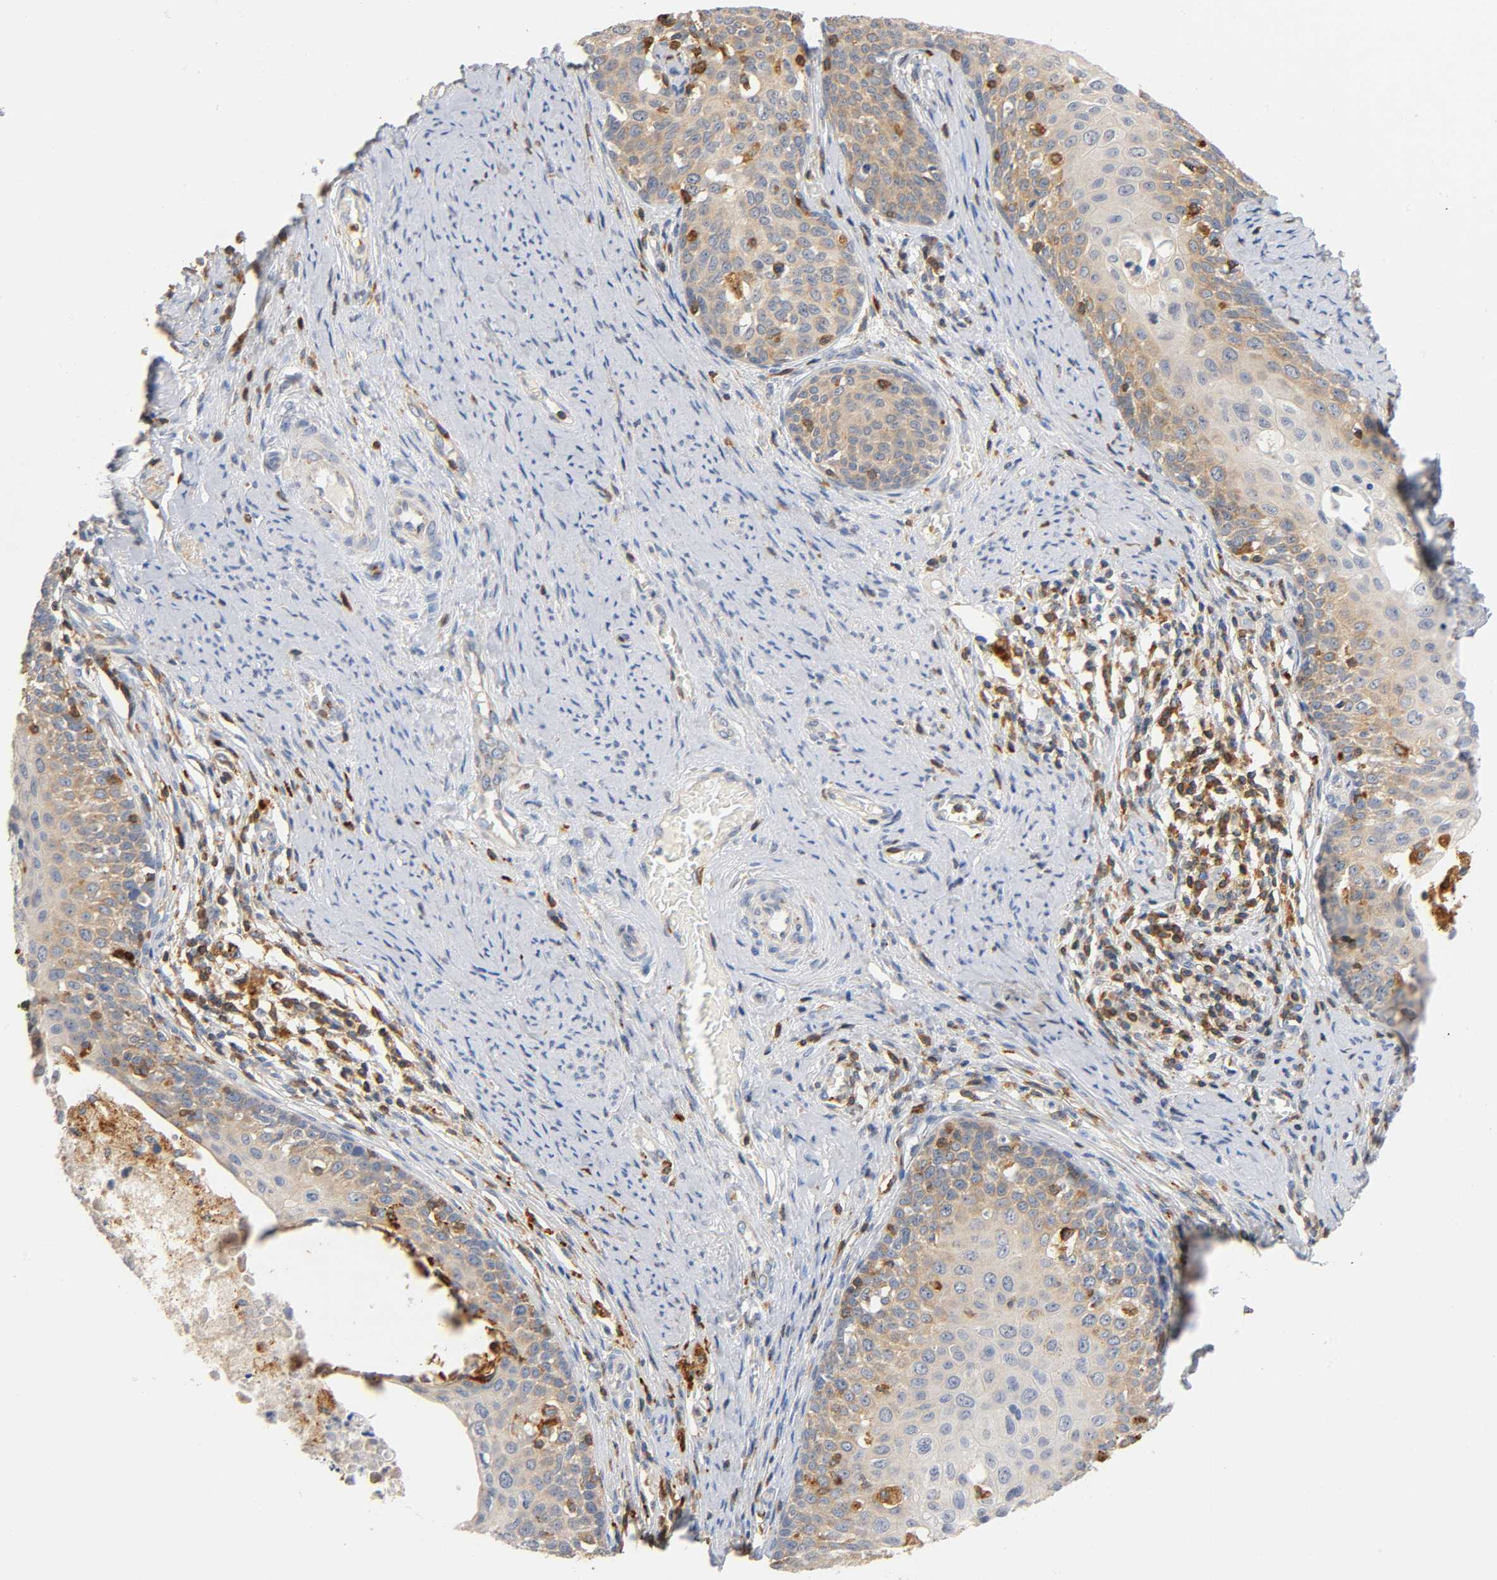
{"staining": {"intensity": "weak", "quantity": "25%-75%", "location": "cytoplasmic/membranous"}, "tissue": "cervical cancer", "cell_type": "Tumor cells", "image_type": "cancer", "snomed": [{"axis": "morphology", "description": "Squamous cell carcinoma, NOS"}, {"axis": "morphology", "description": "Adenocarcinoma, NOS"}, {"axis": "topography", "description": "Cervix"}], "caption": "Immunohistochemical staining of cervical cancer shows weak cytoplasmic/membranous protein positivity in about 25%-75% of tumor cells.", "gene": "UCKL1", "patient": {"sex": "female", "age": 52}}